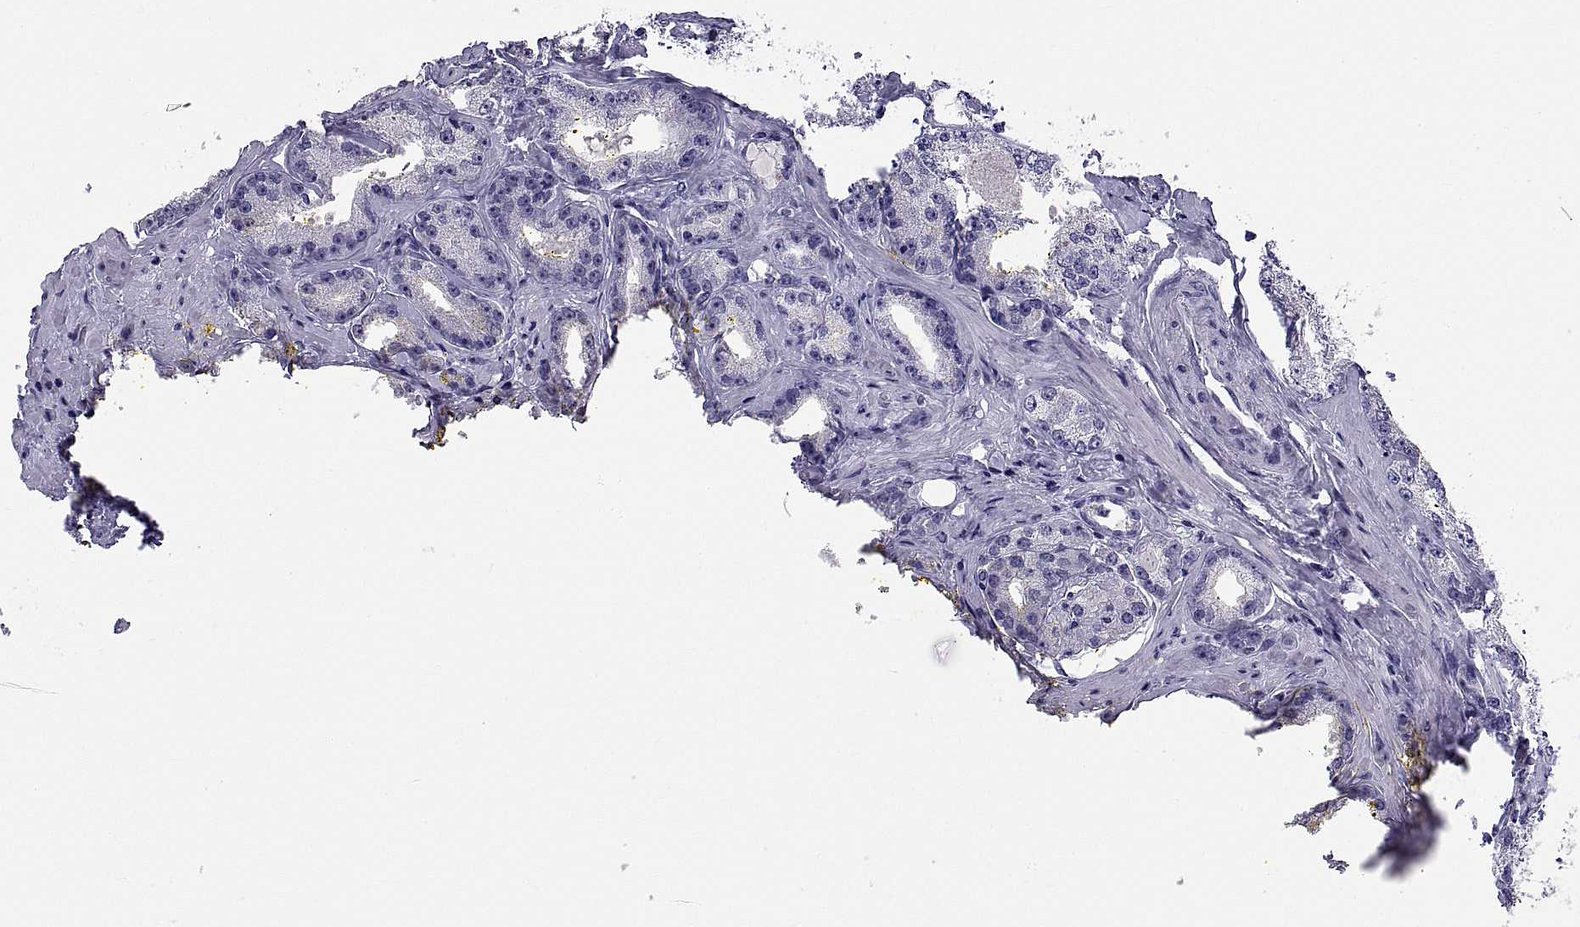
{"staining": {"intensity": "negative", "quantity": "none", "location": "none"}, "tissue": "prostate cancer", "cell_type": "Tumor cells", "image_type": "cancer", "snomed": [{"axis": "morphology", "description": "Adenocarcinoma, Low grade"}, {"axis": "topography", "description": "Prostate"}], "caption": "Tumor cells are negative for protein expression in human prostate cancer (low-grade adenocarcinoma).", "gene": "TGFBR3L", "patient": {"sex": "male", "age": 68}}